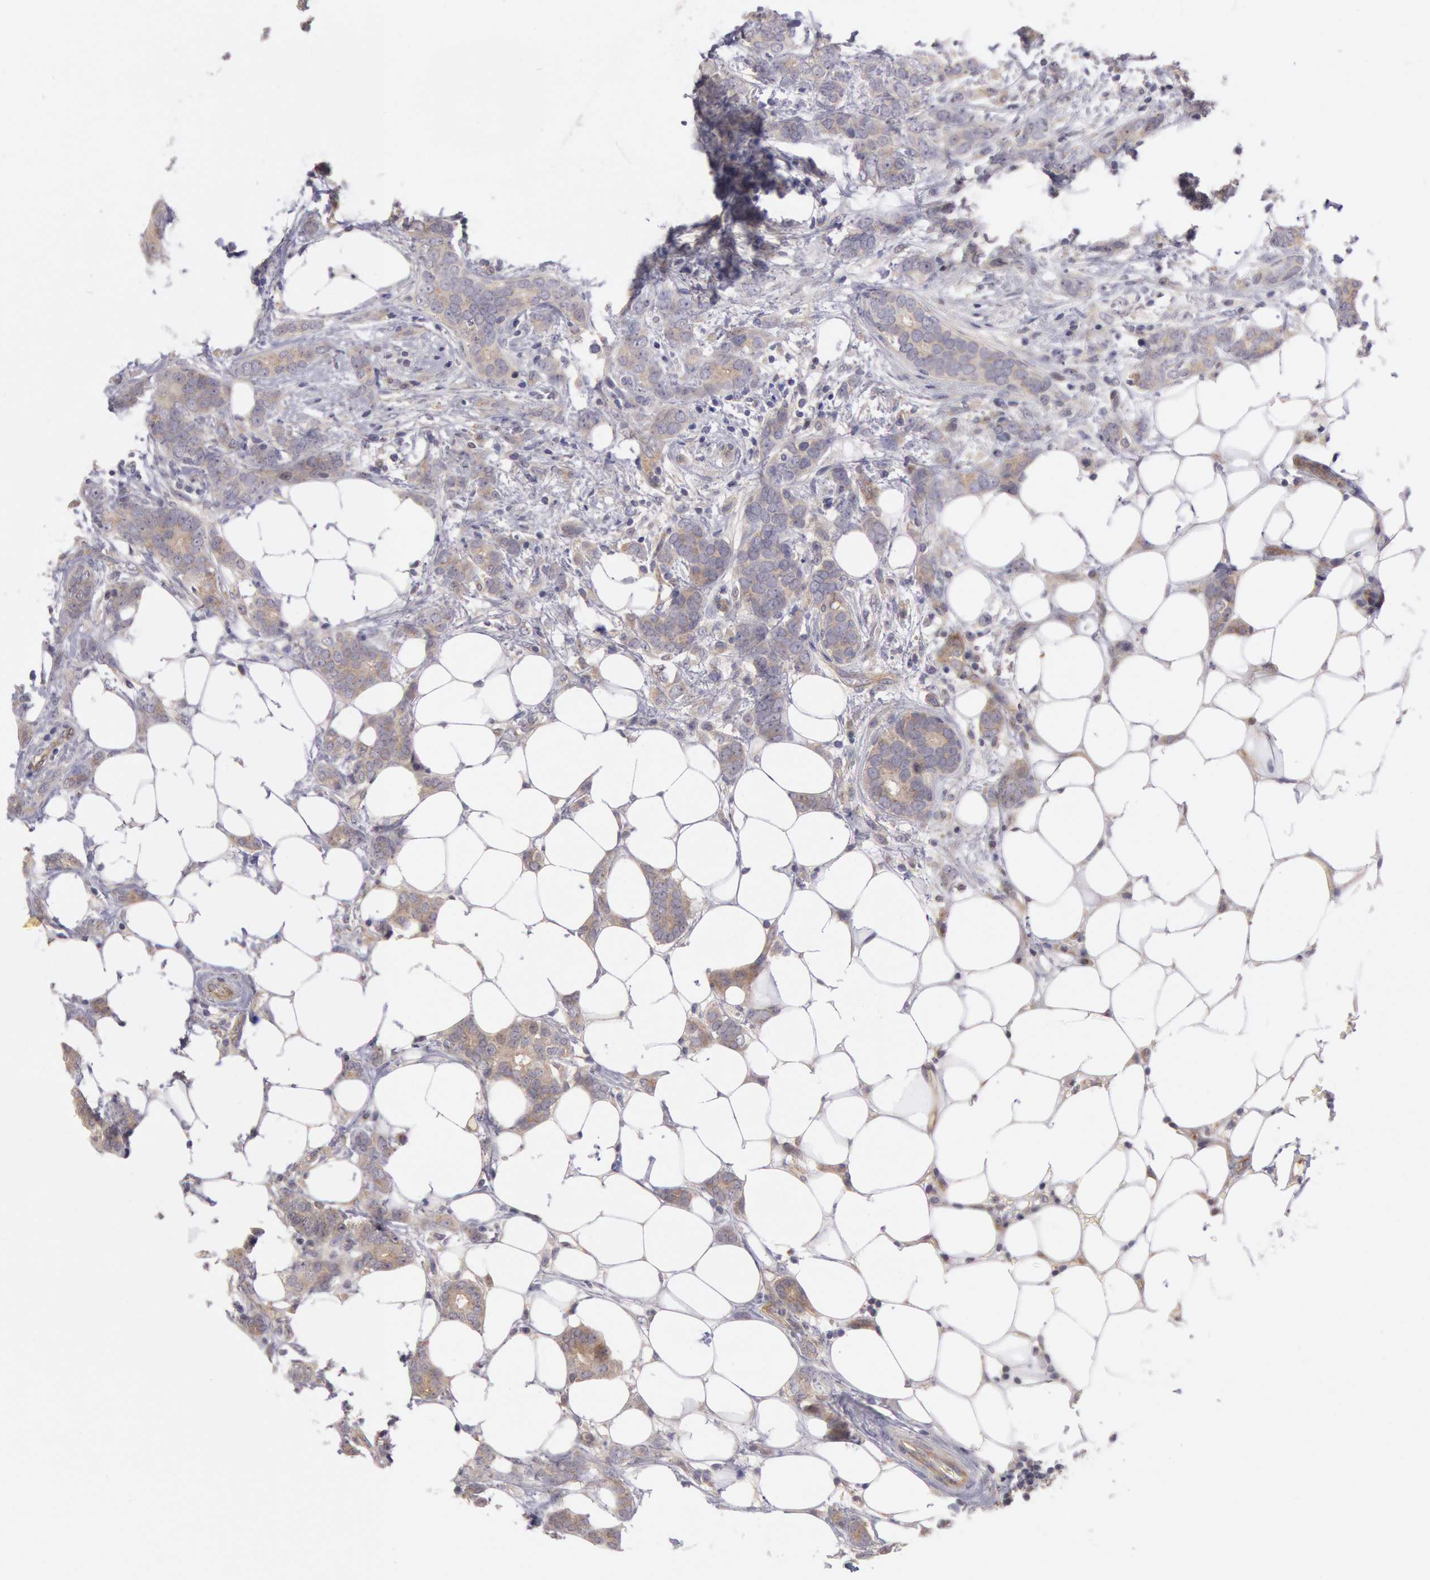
{"staining": {"intensity": "negative", "quantity": "none", "location": "none"}, "tissue": "breast cancer", "cell_type": "Tumor cells", "image_type": "cancer", "snomed": [{"axis": "morphology", "description": "Duct carcinoma"}, {"axis": "topography", "description": "Breast"}], "caption": "Tumor cells are negative for brown protein staining in breast cancer (intraductal carcinoma).", "gene": "AMOTL1", "patient": {"sex": "female", "age": 53}}